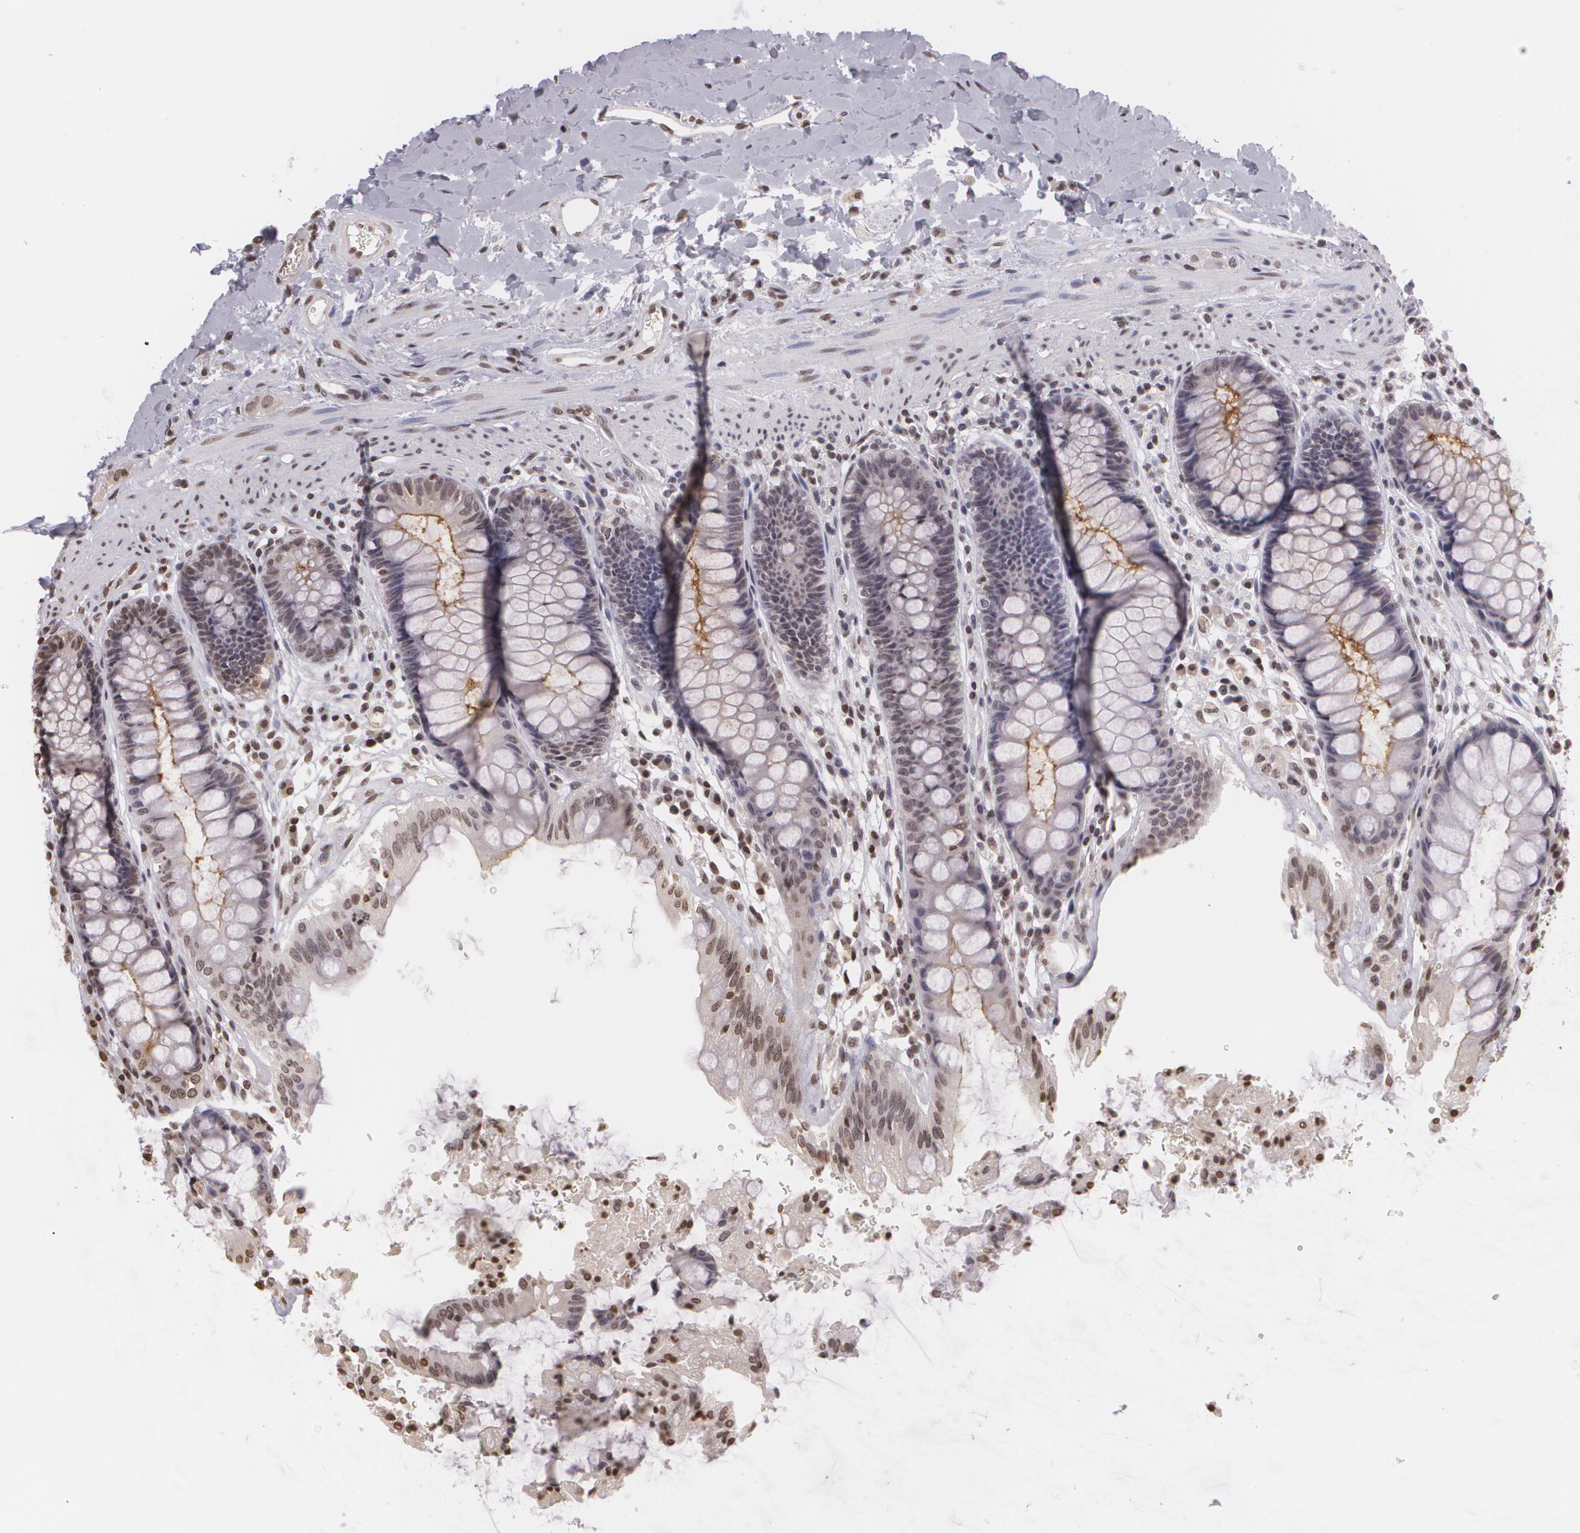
{"staining": {"intensity": "moderate", "quantity": "25%-75%", "location": "cytoplasmic/membranous"}, "tissue": "rectum", "cell_type": "Glandular cells", "image_type": "normal", "snomed": [{"axis": "morphology", "description": "Normal tissue, NOS"}, {"axis": "topography", "description": "Rectum"}], "caption": "Approximately 25%-75% of glandular cells in normal rectum exhibit moderate cytoplasmic/membranous protein positivity as visualized by brown immunohistochemical staining.", "gene": "MUC1", "patient": {"sex": "female", "age": 46}}